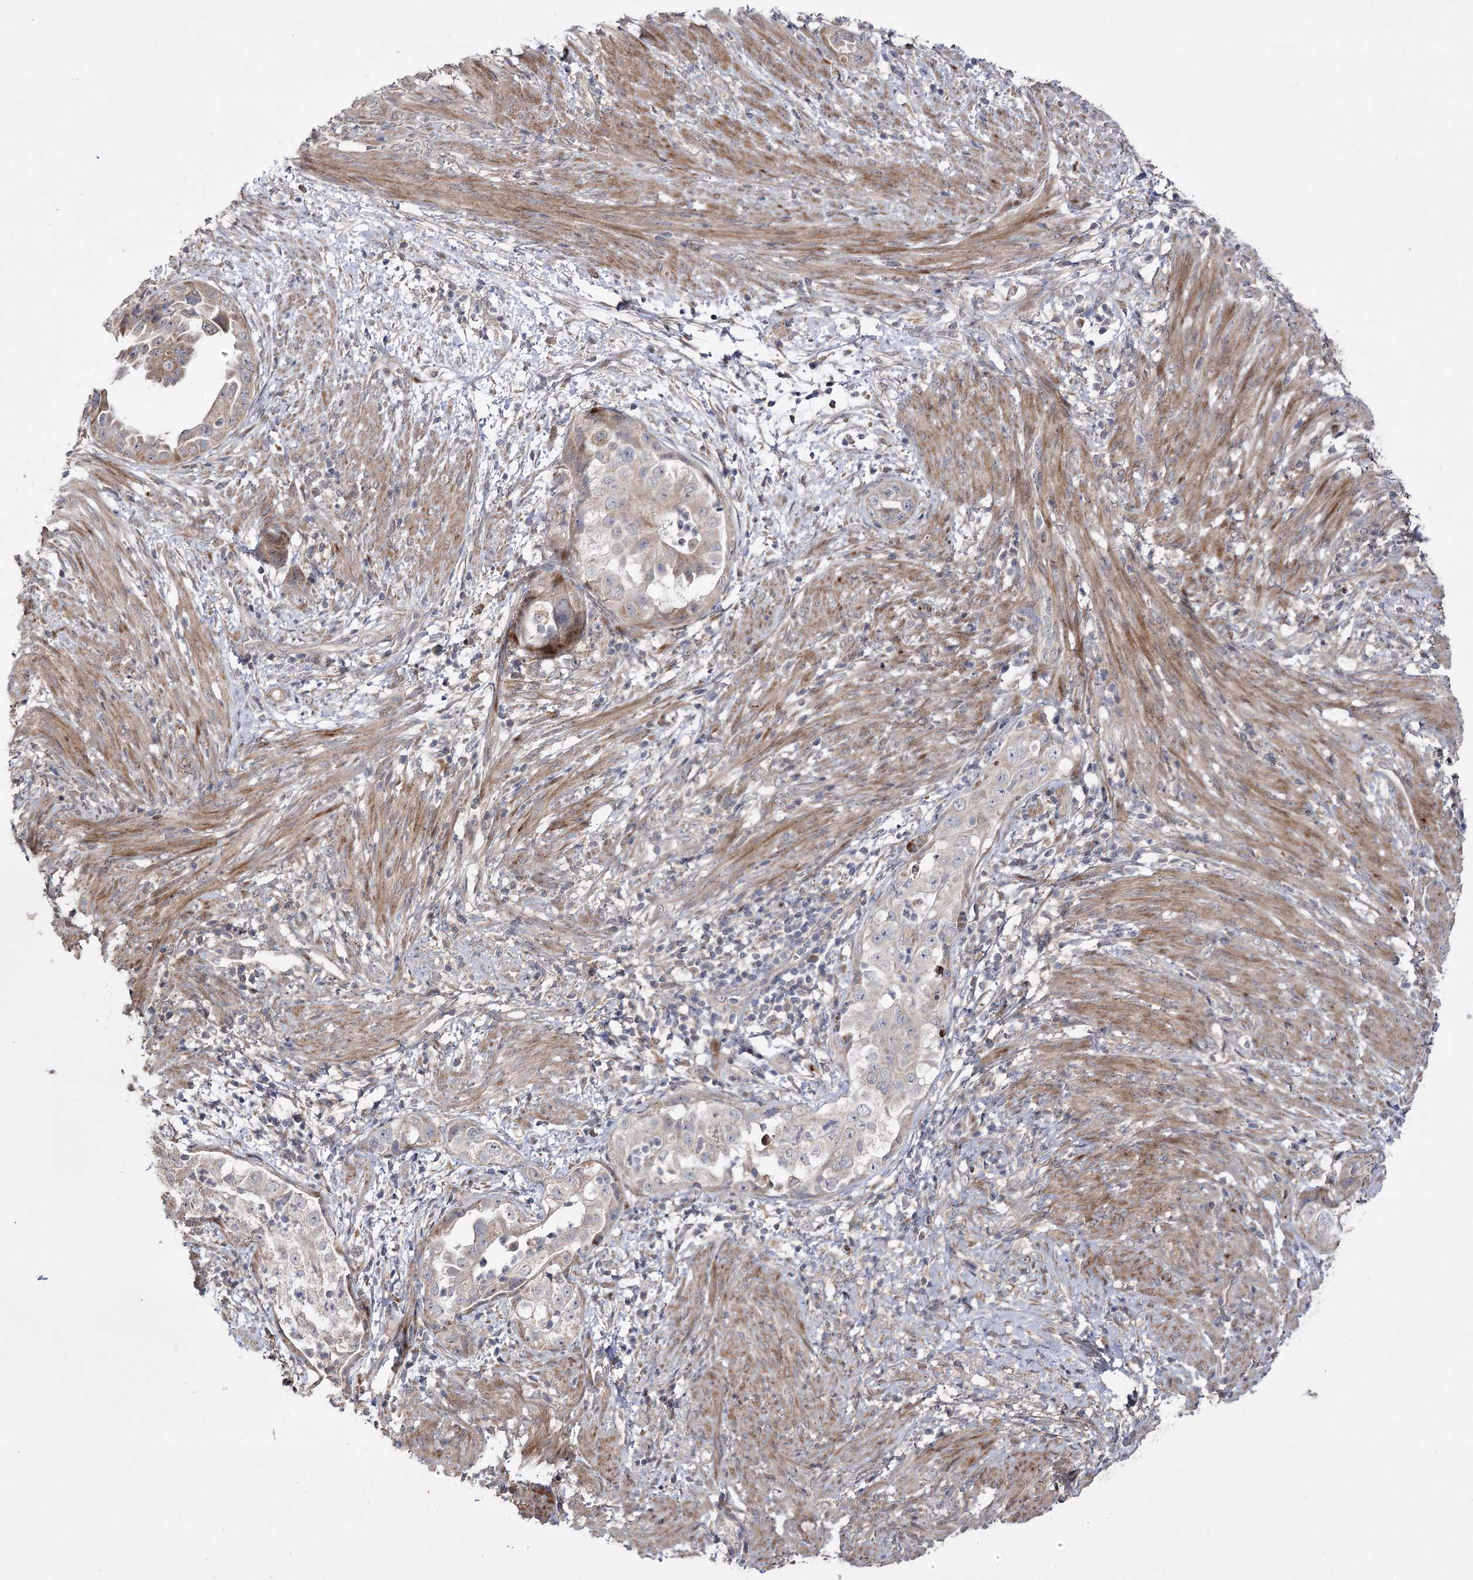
{"staining": {"intensity": "weak", "quantity": "25%-75%", "location": "cytoplasmic/membranous"}, "tissue": "endometrial cancer", "cell_type": "Tumor cells", "image_type": "cancer", "snomed": [{"axis": "morphology", "description": "Adenocarcinoma, NOS"}, {"axis": "topography", "description": "Endometrium"}], "caption": "DAB (3,3'-diaminobenzidine) immunohistochemical staining of human adenocarcinoma (endometrial) shows weak cytoplasmic/membranous protein staining in approximately 25%-75% of tumor cells. (IHC, brightfield microscopy, high magnification).", "gene": "OBSL1", "patient": {"sex": "female", "age": 85}}